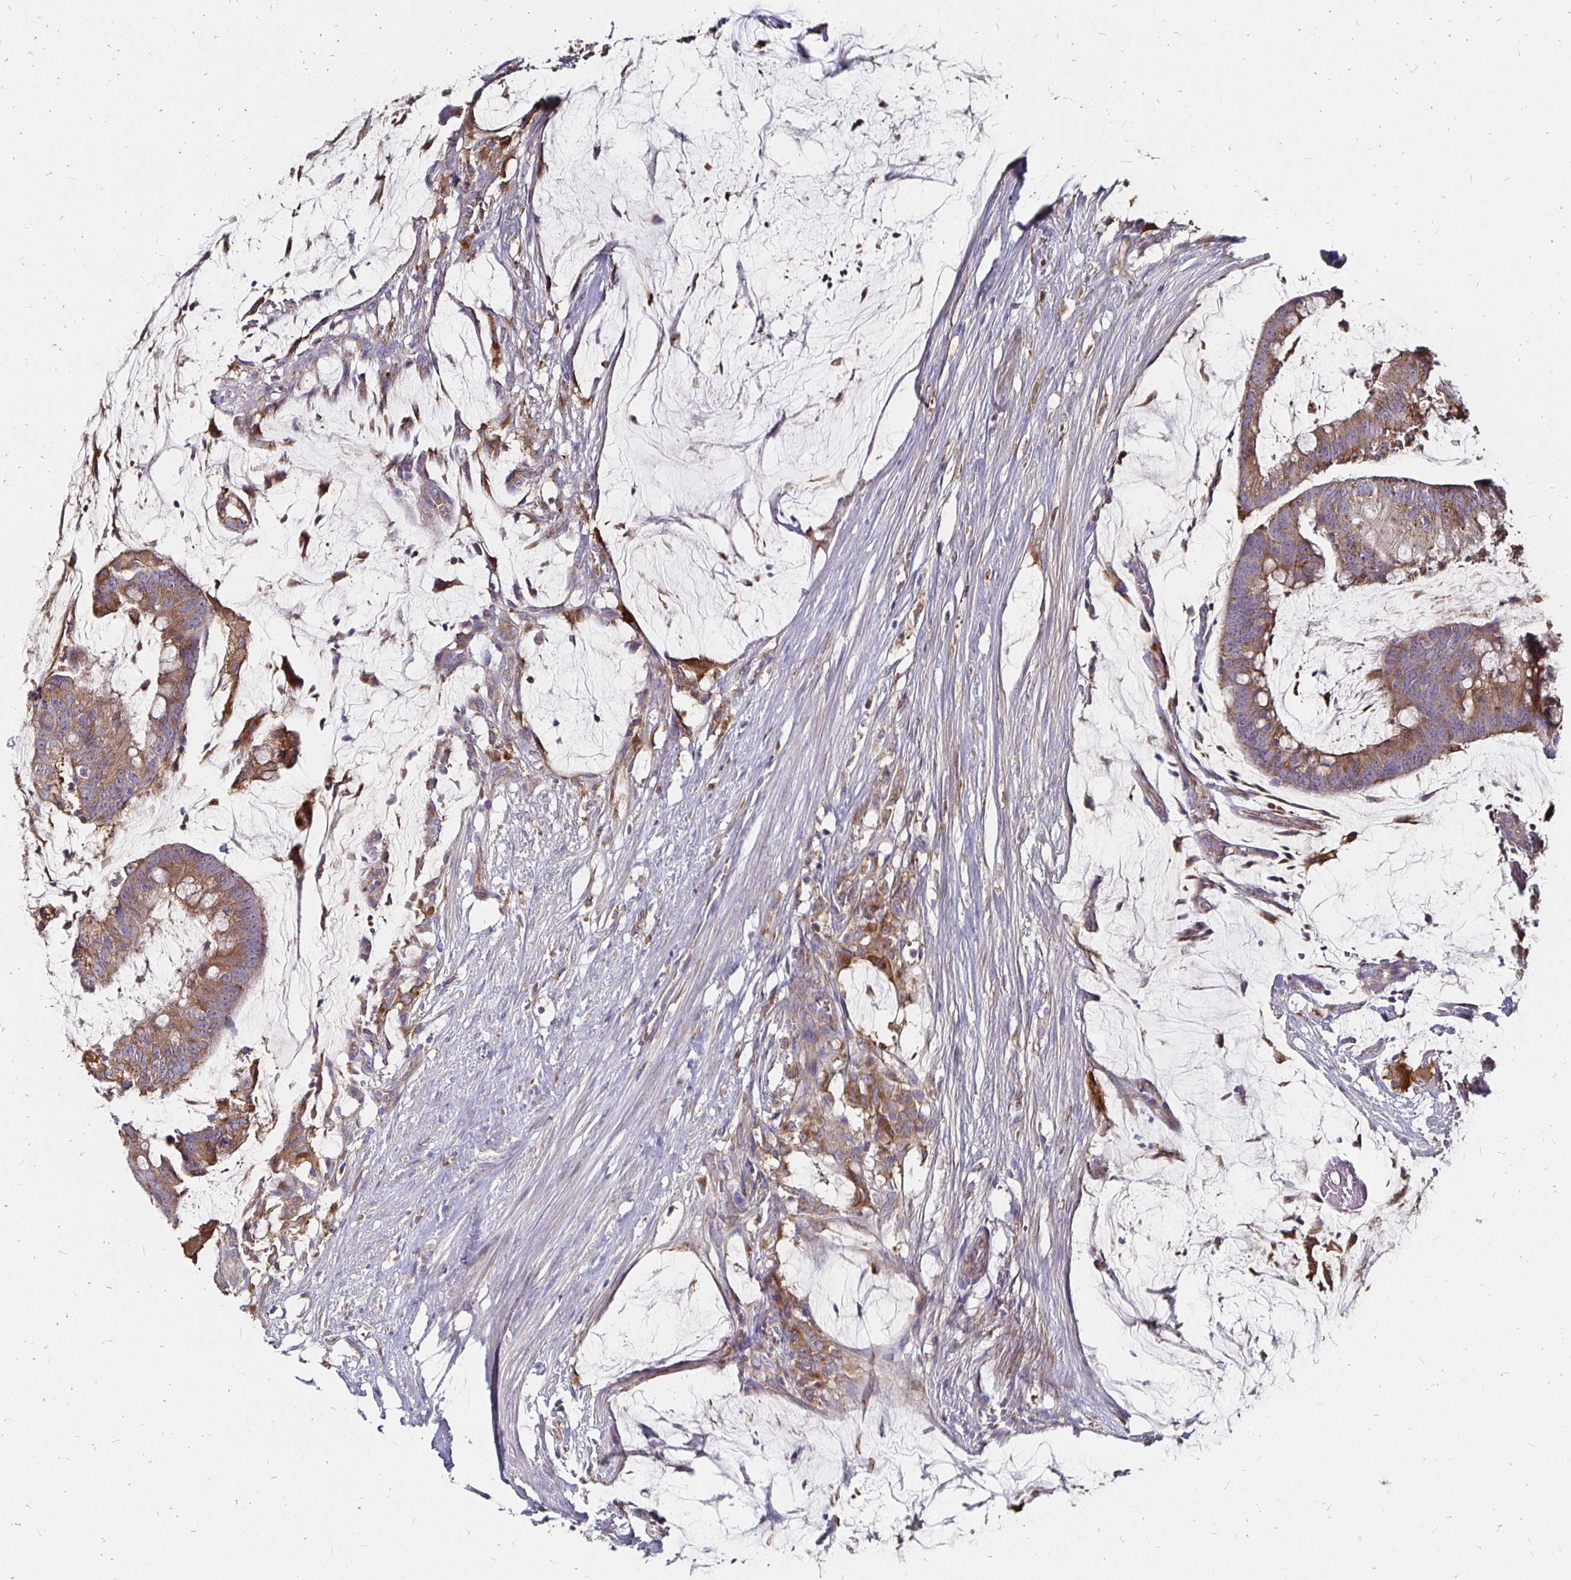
{"staining": {"intensity": "moderate", "quantity": ">75%", "location": "cytoplasmic/membranous"}, "tissue": "colorectal cancer", "cell_type": "Tumor cells", "image_type": "cancer", "snomed": [{"axis": "morphology", "description": "Adenocarcinoma, NOS"}, {"axis": "topography", "description": "Colon"}], "caption": "This is a histology image of IHC staining of adenocarcinoma (colorectal), which shows moderate positivity in the cytoplasmic/membranous of tumor cells.", "gene": "NCSTN", "patient": {"sex": "male", "age": 62}}